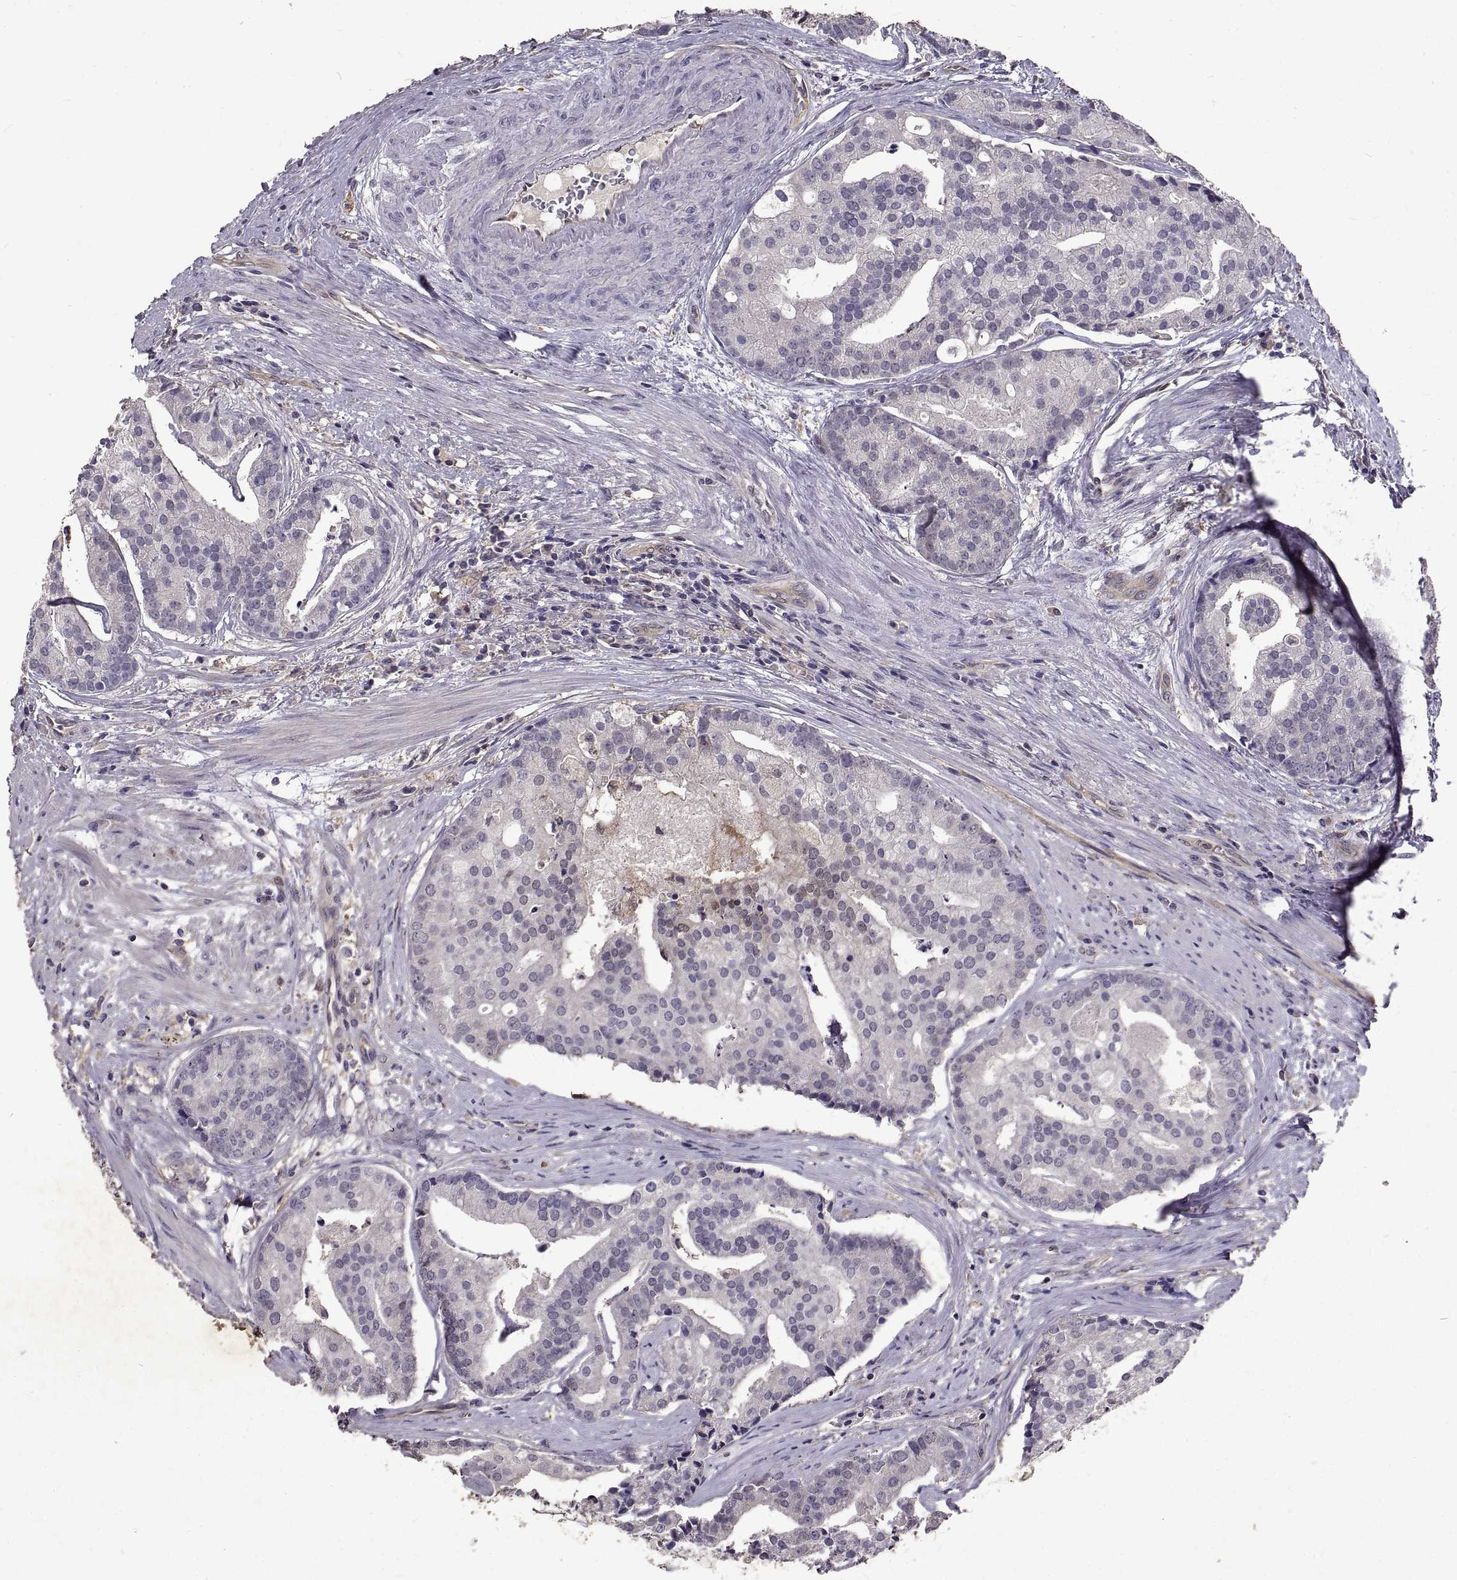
{"staining": {"intensity": "negative", "quantity": "none", "location": "none"}, "tissue": "prostate cancer", "cell_type": "Tumor cells", "image_type": "cancer", "snomed": [{"axis": "morphology", "description": "Adenocarcinoma, NOS"}, {"axis": "topography", "description": "Prostate and seminal vesicle, NOS"}, {"axis": "topography", "description": "Prostate"}], "caption": "Human prostate cancer (adenocarcinoma) stained for a protein using immunohistochemistry exhibits no staining in tumor cells.", "gene": "PEA15", "patient": {"sex": "male", "age": 44}}